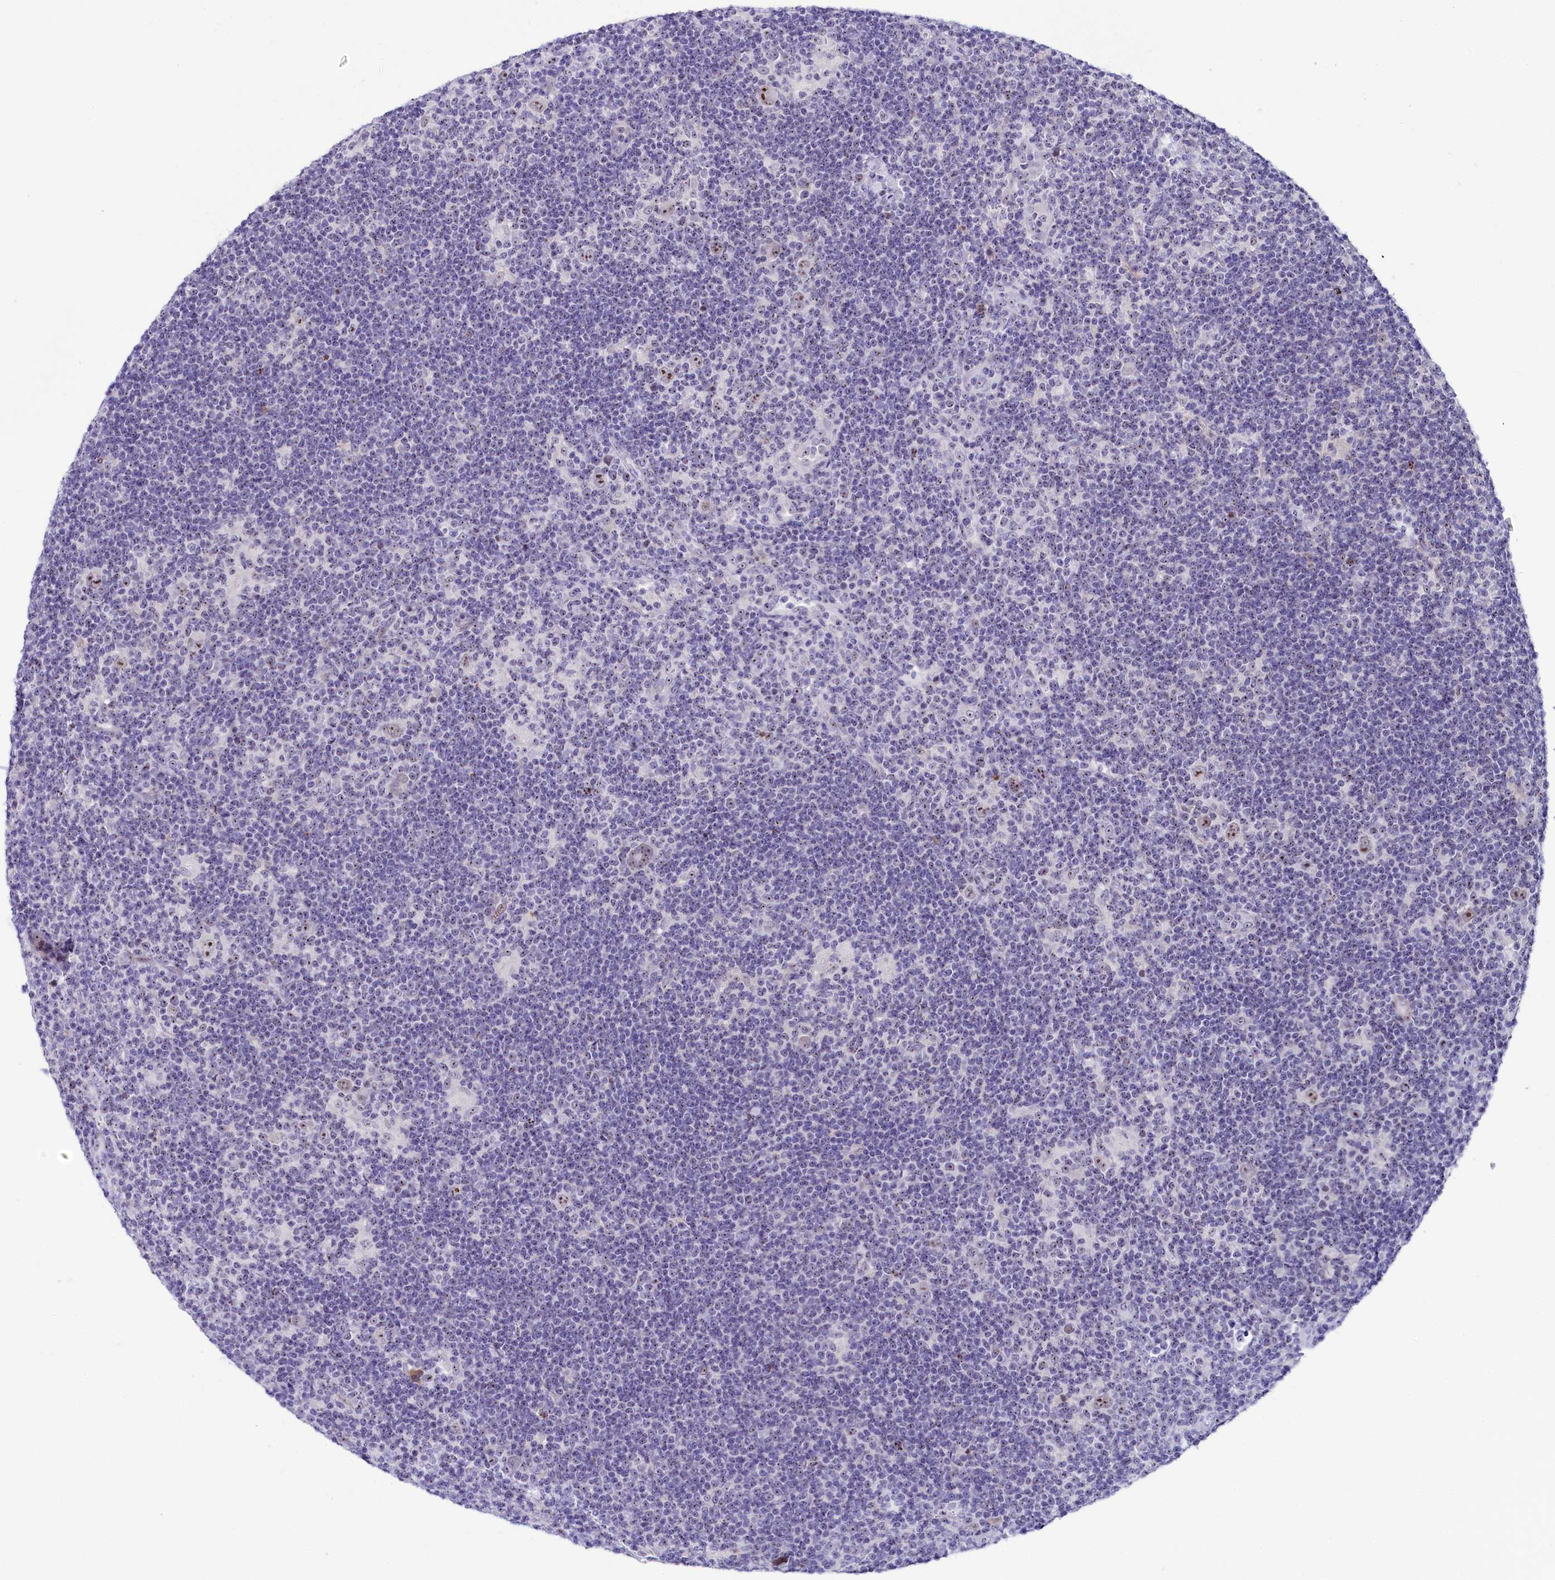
{"staining": {"intensity": "weak", "quantity": "25%-75%", "location": "nuclear"}, "tissue": "lymphoma", "cell_type": "Tumor cells", "image_type": "cancer", "snomed": [{"axis": "morphology", "description": "Hodgkin's disease, NOS"}, {"axis": "topography", "description": "Lymph node"}], "caption": "Human lymphoma stained with a protein marker exhibits weak staining in tumor cells.", "gene": "TCOF1", "patient": {"sex": "female", "age": 57}}